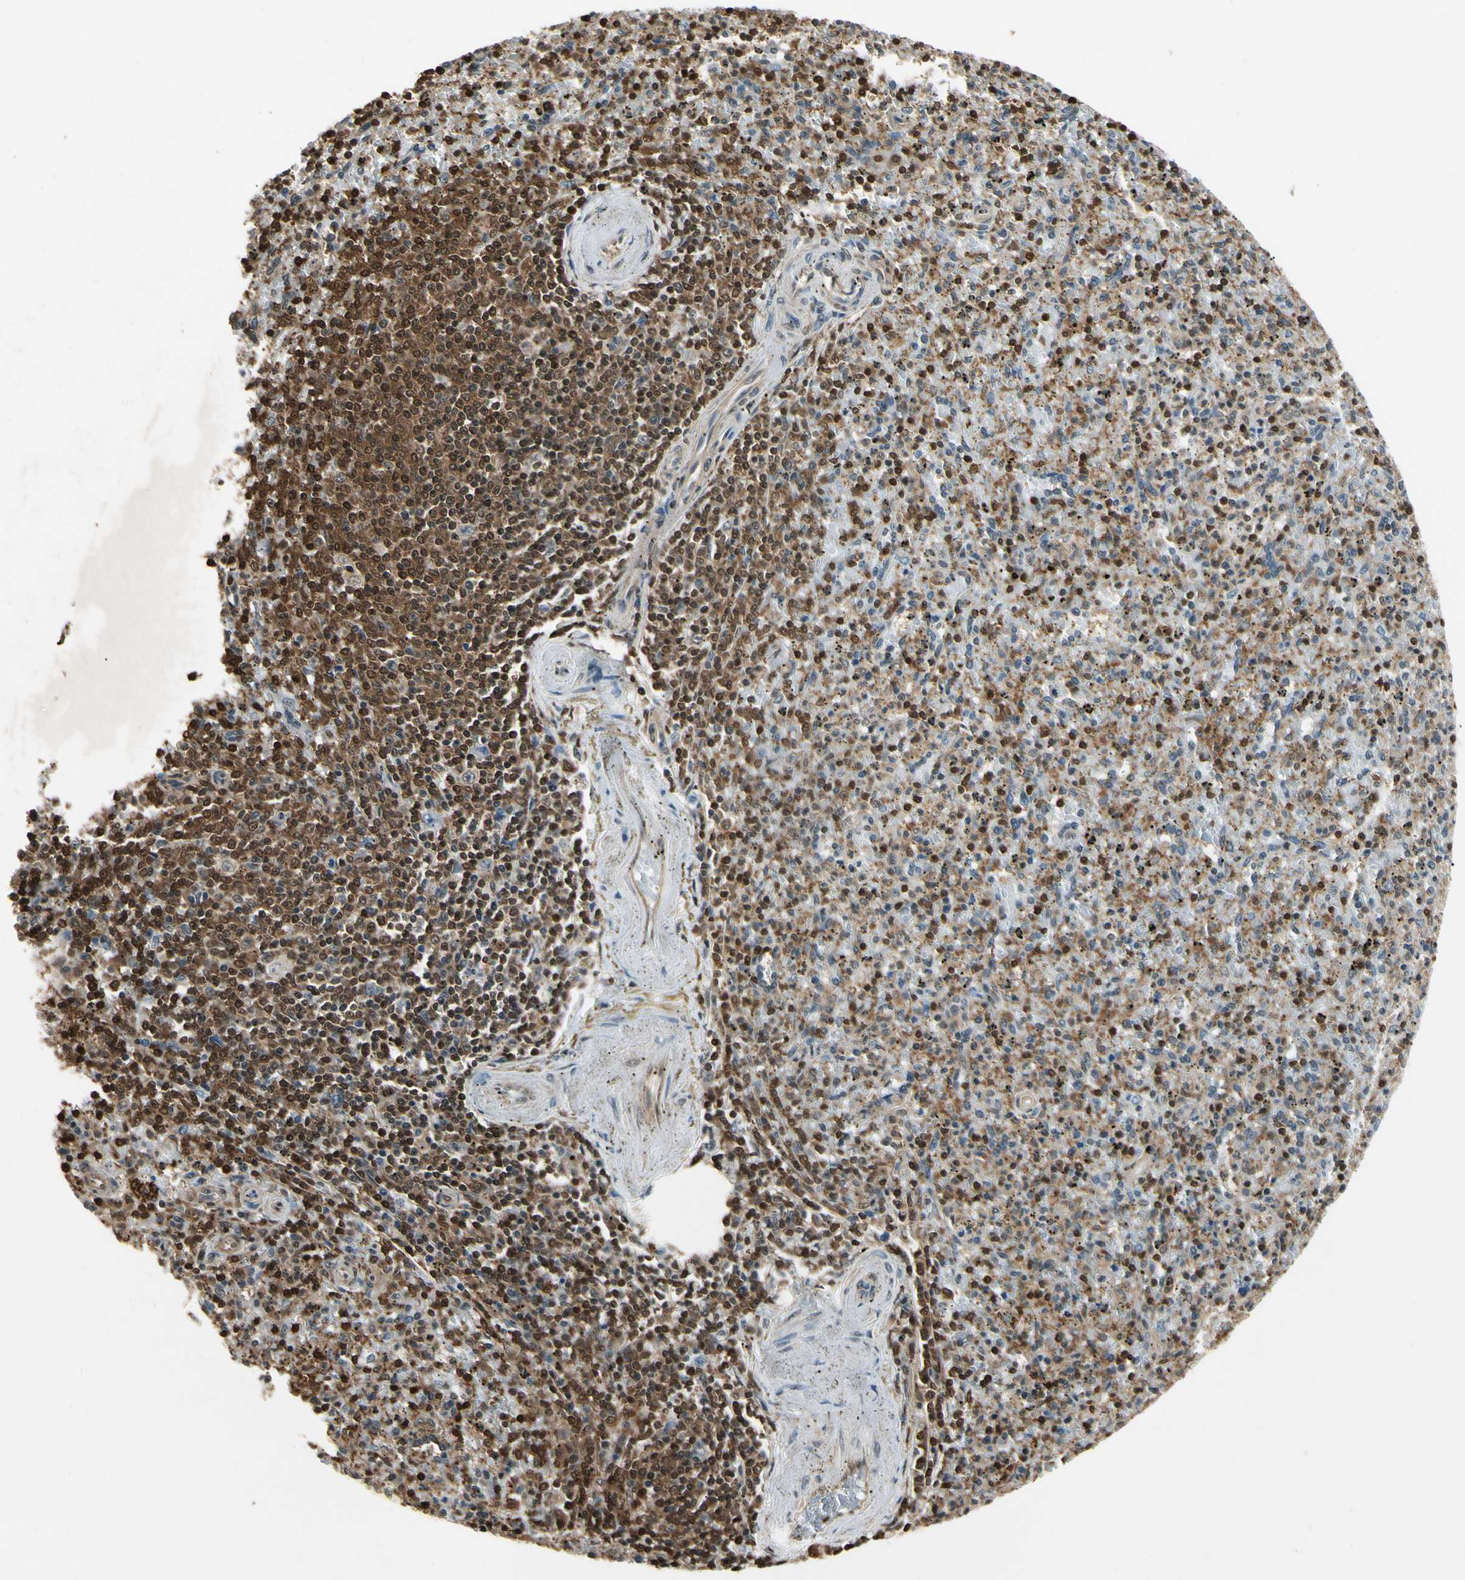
{"staining": {"intensity": "strong", "quantity": "25%-75%", "location": "cytoplasmic/membranous"}, "tissue": "spleen", "cell_type": "Cells in red pulp", "image_type": "normal", "snomed": [{"axis": "morphology", "description": "Normal tissue, NOS"}, {"axis": "topography", "description": "Spleen"}], "caption": "A high-resolution histopathology image shows immunohistochemistry staining of unremarkable spleen, which shows strong cytoplasmic/membranous expression in approximately 25%-75% of cells in red pulp.", "gene": "YWHAB", "patient": {"sex": "male", "age": 72}}